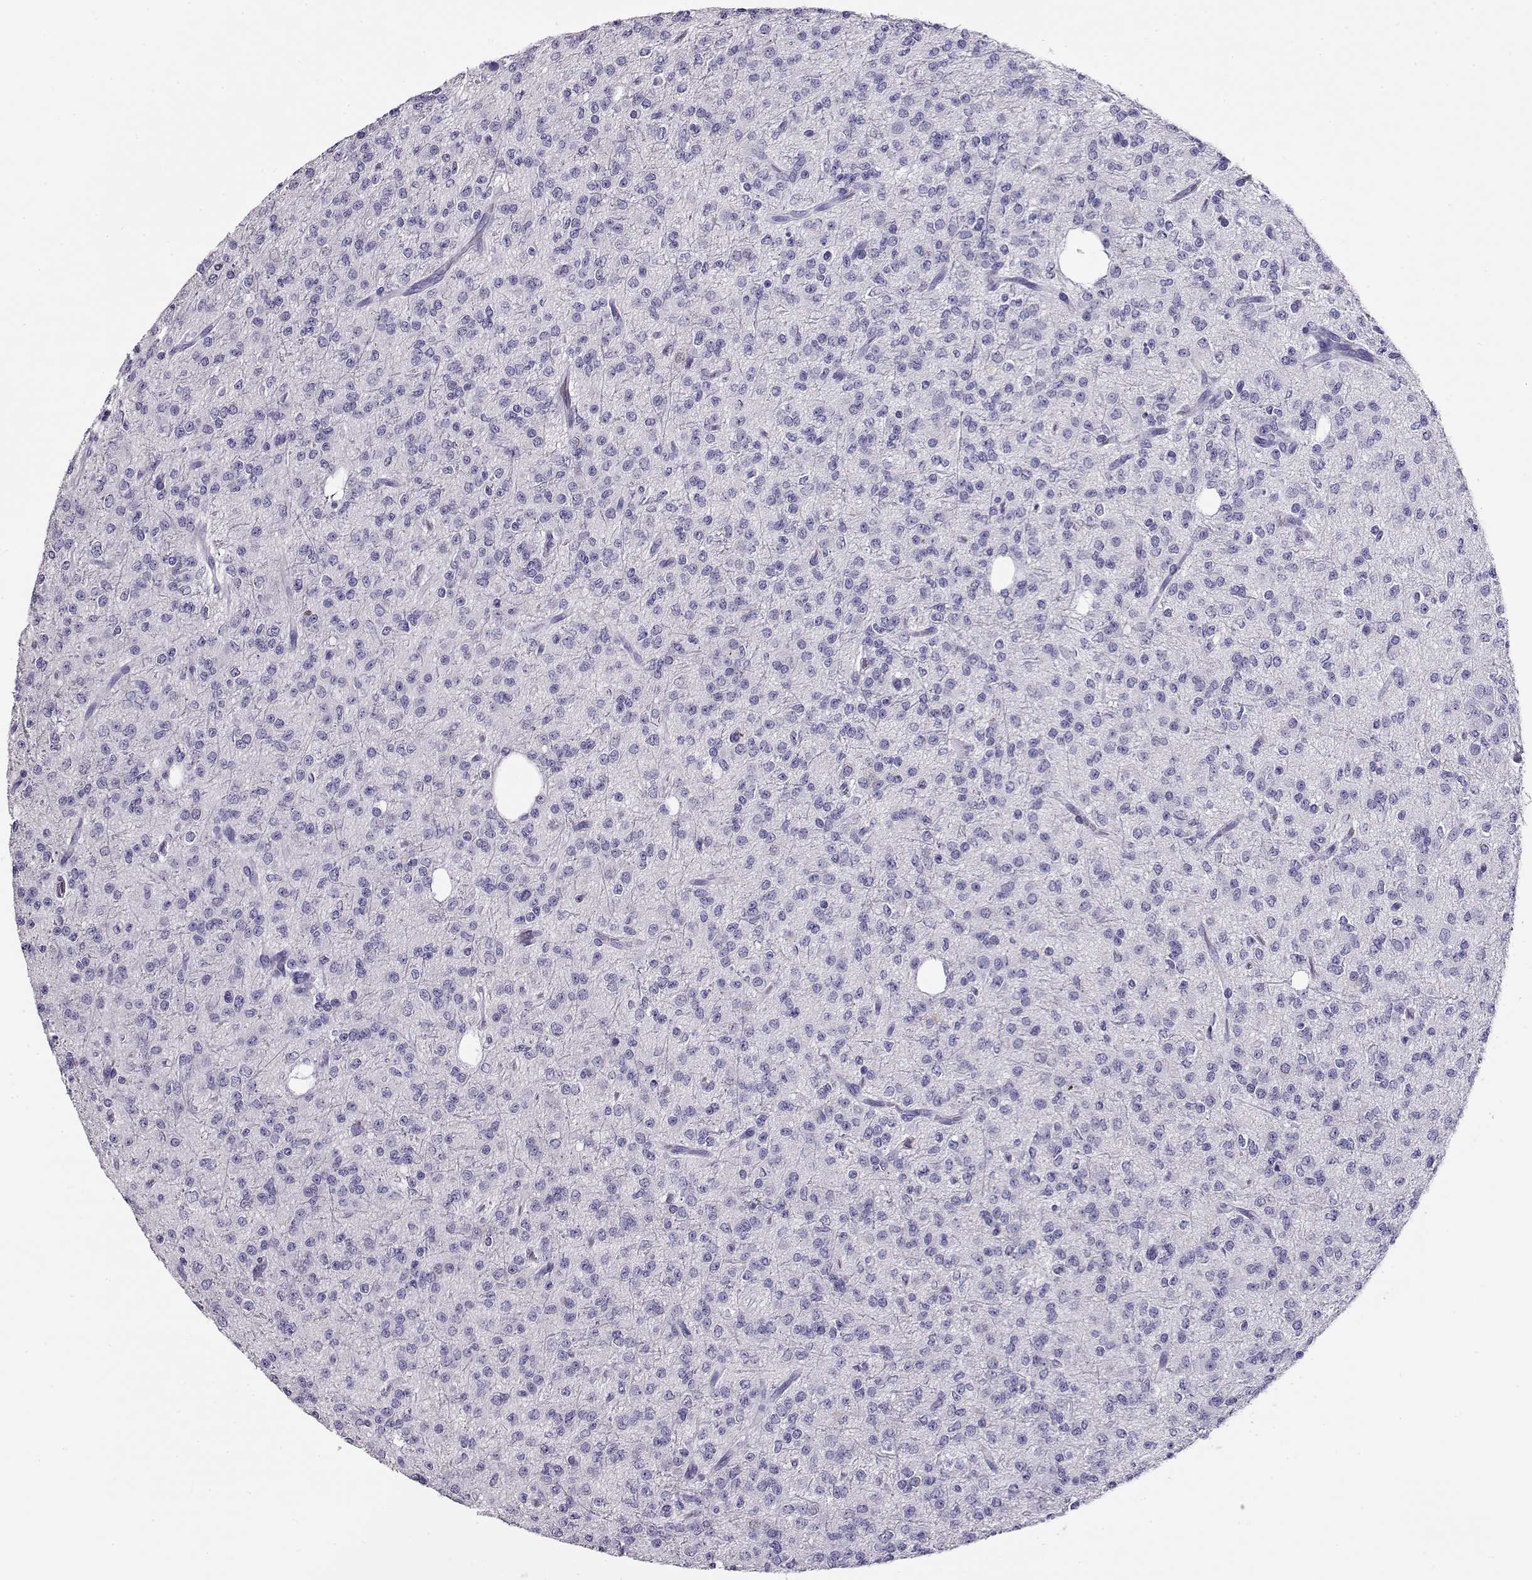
{"staining": {"intensity": "negative", "quantity": "none", "location": "none"}, "tissue": "glioma", "cell_type": "Tumor cells", "image_type": "cancer", "snomed": [{"axis": "morphology", "description": "Glioma, malignant, Low grade"}, {"axis": "topography", "description": "Brain"}], "caption": "Tumor cells show no significant protein staining in malignant glioma (low-grade). (Immunohistochemistry (ihc), brightfield microscopy, high magnification).", "gene": "CRX", "patient": {"sex": "male", "age": 27}}